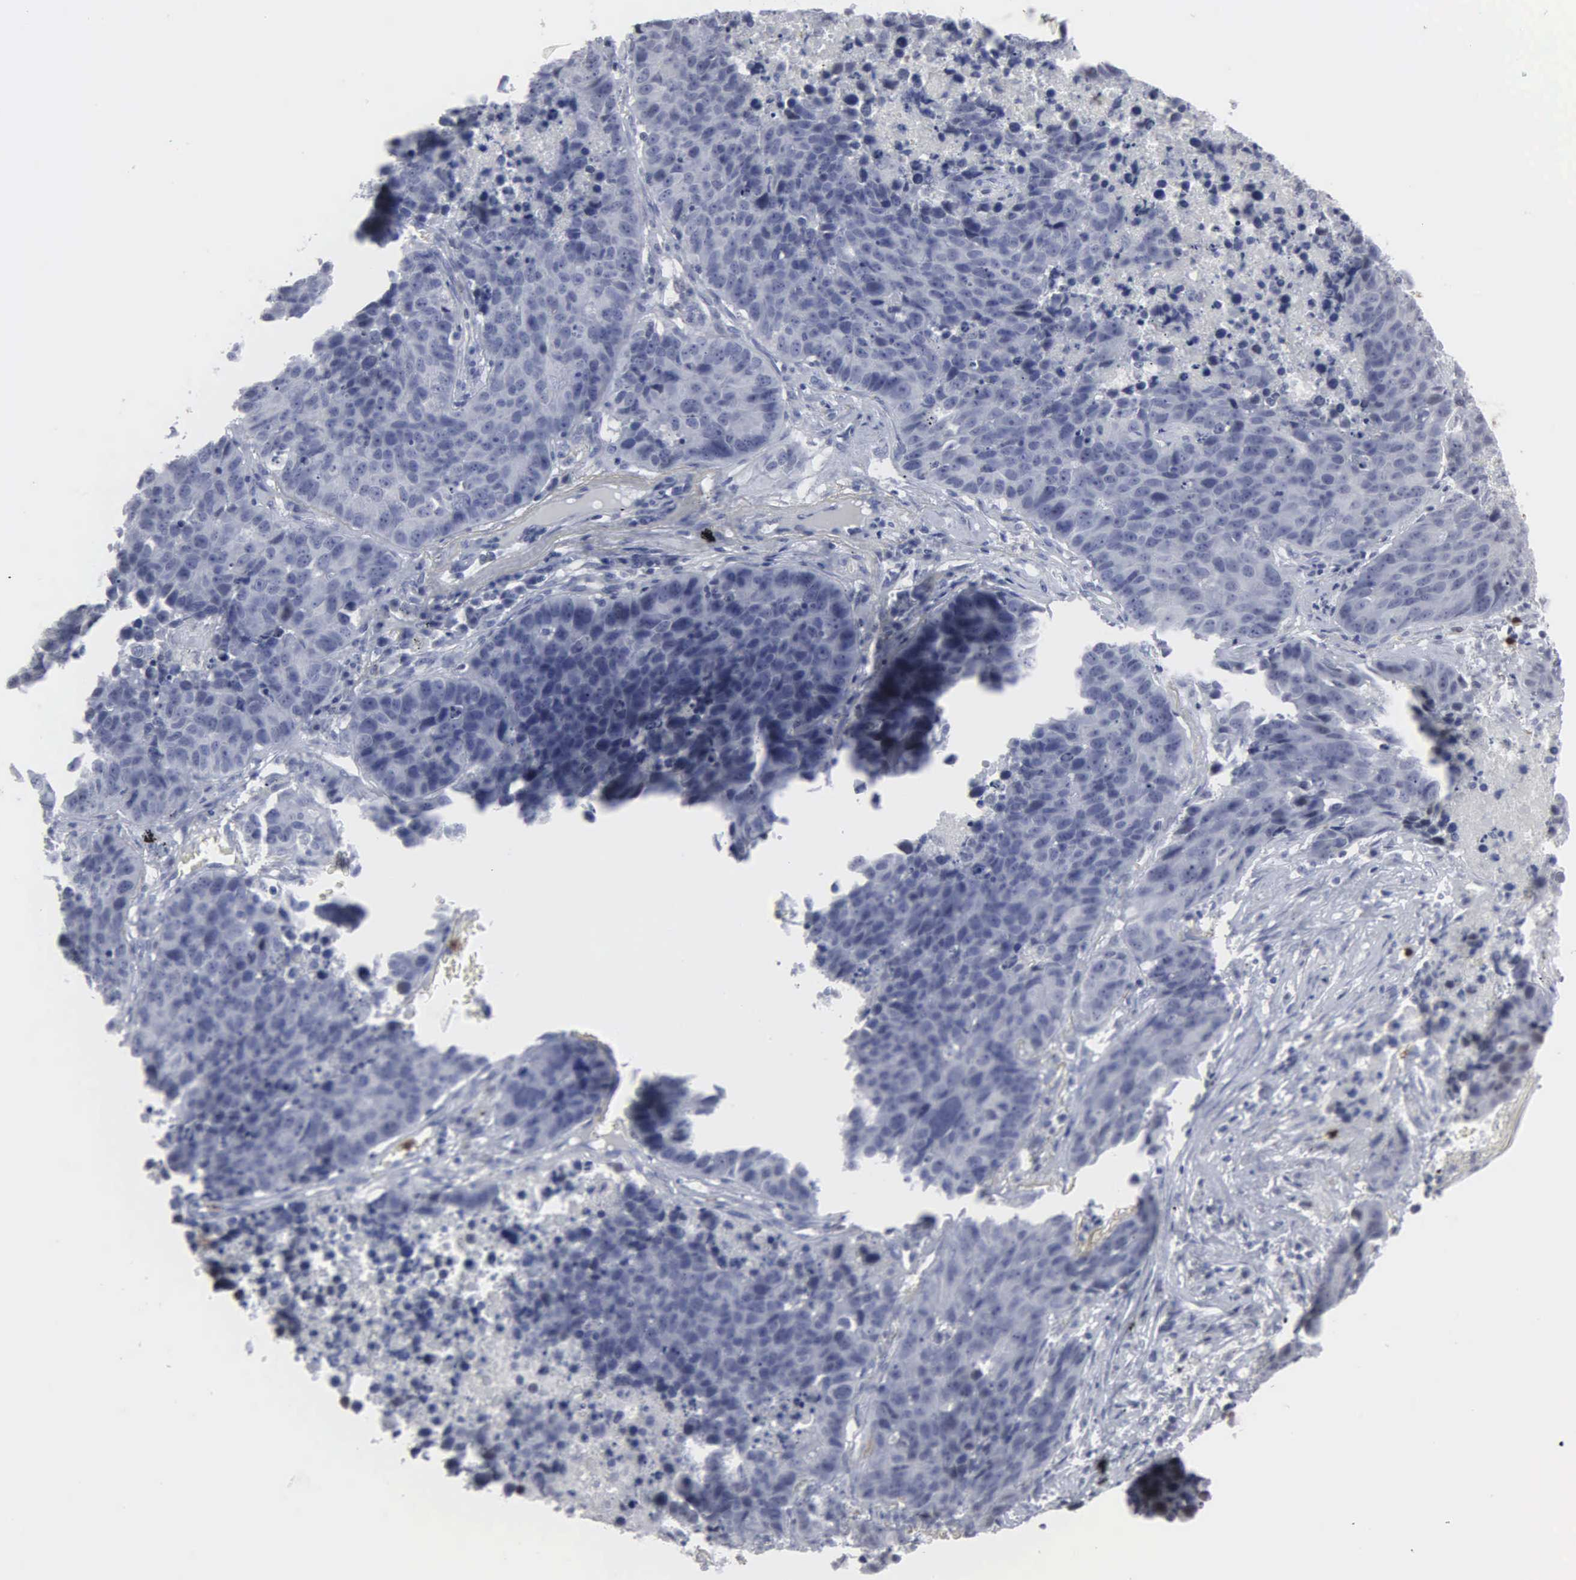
{"staining": {"intensity": "negative", "quantity": "none", "location": "none"}, "tissue": "lung cancer", "cell_type": "Tumor cells", "image_type": "cancer", "snomed": [{"axis": "morphology", "description": "Carcinoid, malignant, NOS"}, {"axis": "topography", "description": "Lung"}], "caption": "This is an IHC histopathology image of human malignant carcinoid (lung). There is no expression in tumor cells.", "gene": "SPIN3", "patient": {"sex": "male", "age": 60}}